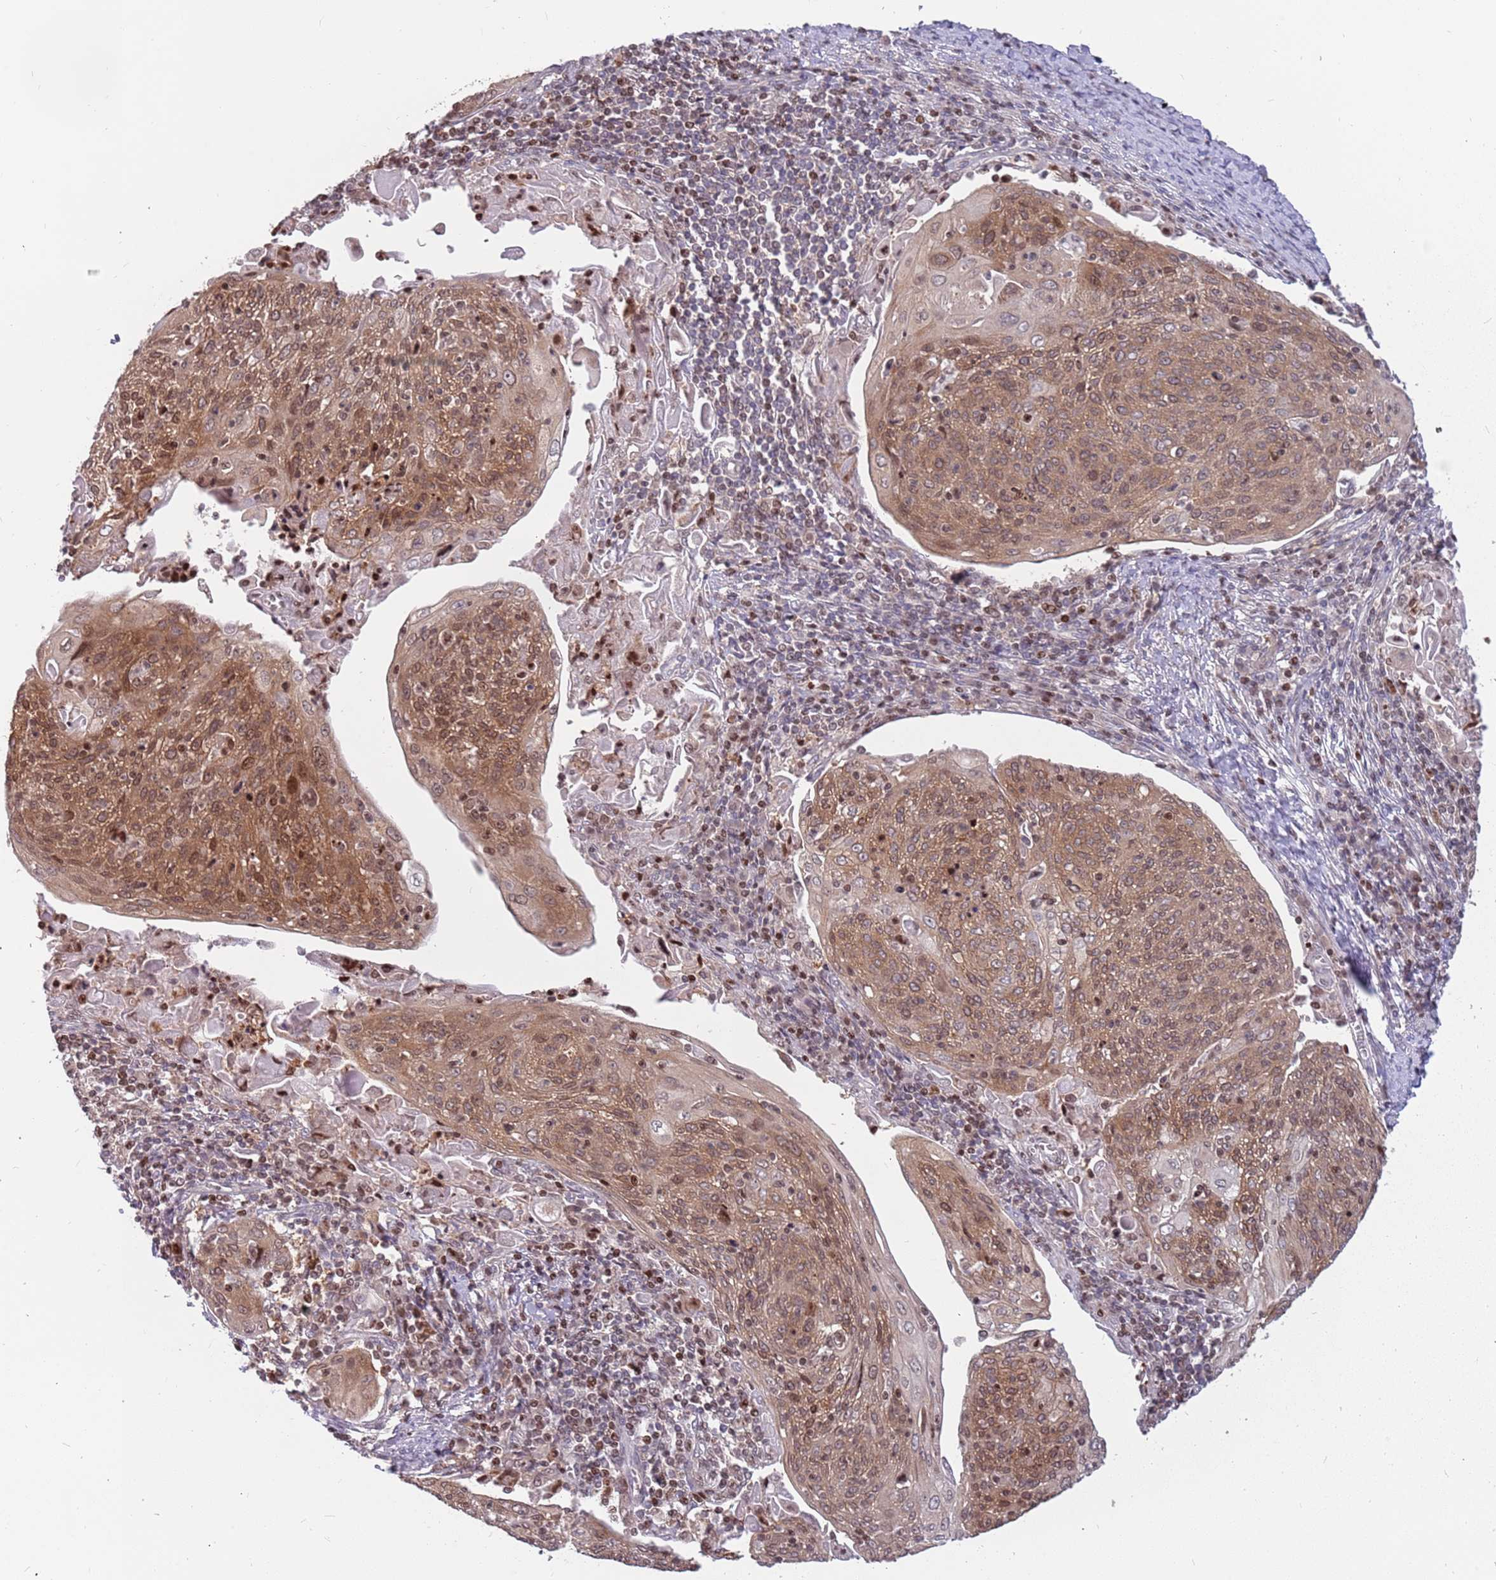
{"staining": {"intensity": "moderate", "quantity": ">75%", "location": "cytoplasmic/membranous,nuclear"}, "tissue": "cervical cancer", "cell_type": "Tumor cells", "image_type": "cancer", "snomed": [{"axis": "morphology", "description": "Squamous cell carcinoma, NOS"}, {"axis": "topography", "description": "Cervix"}], "caption": "The immunohistochemical stain shows moderate cytoplasmic/membranous and nuclear expression in tumor cells of squamous cell carcinoma (cervical) tissue. (Brightfield microscopy of DAB IHC at high magnification).", "gene": "ARHGEF5", "patient": {"sex": "female", "age": 67}}